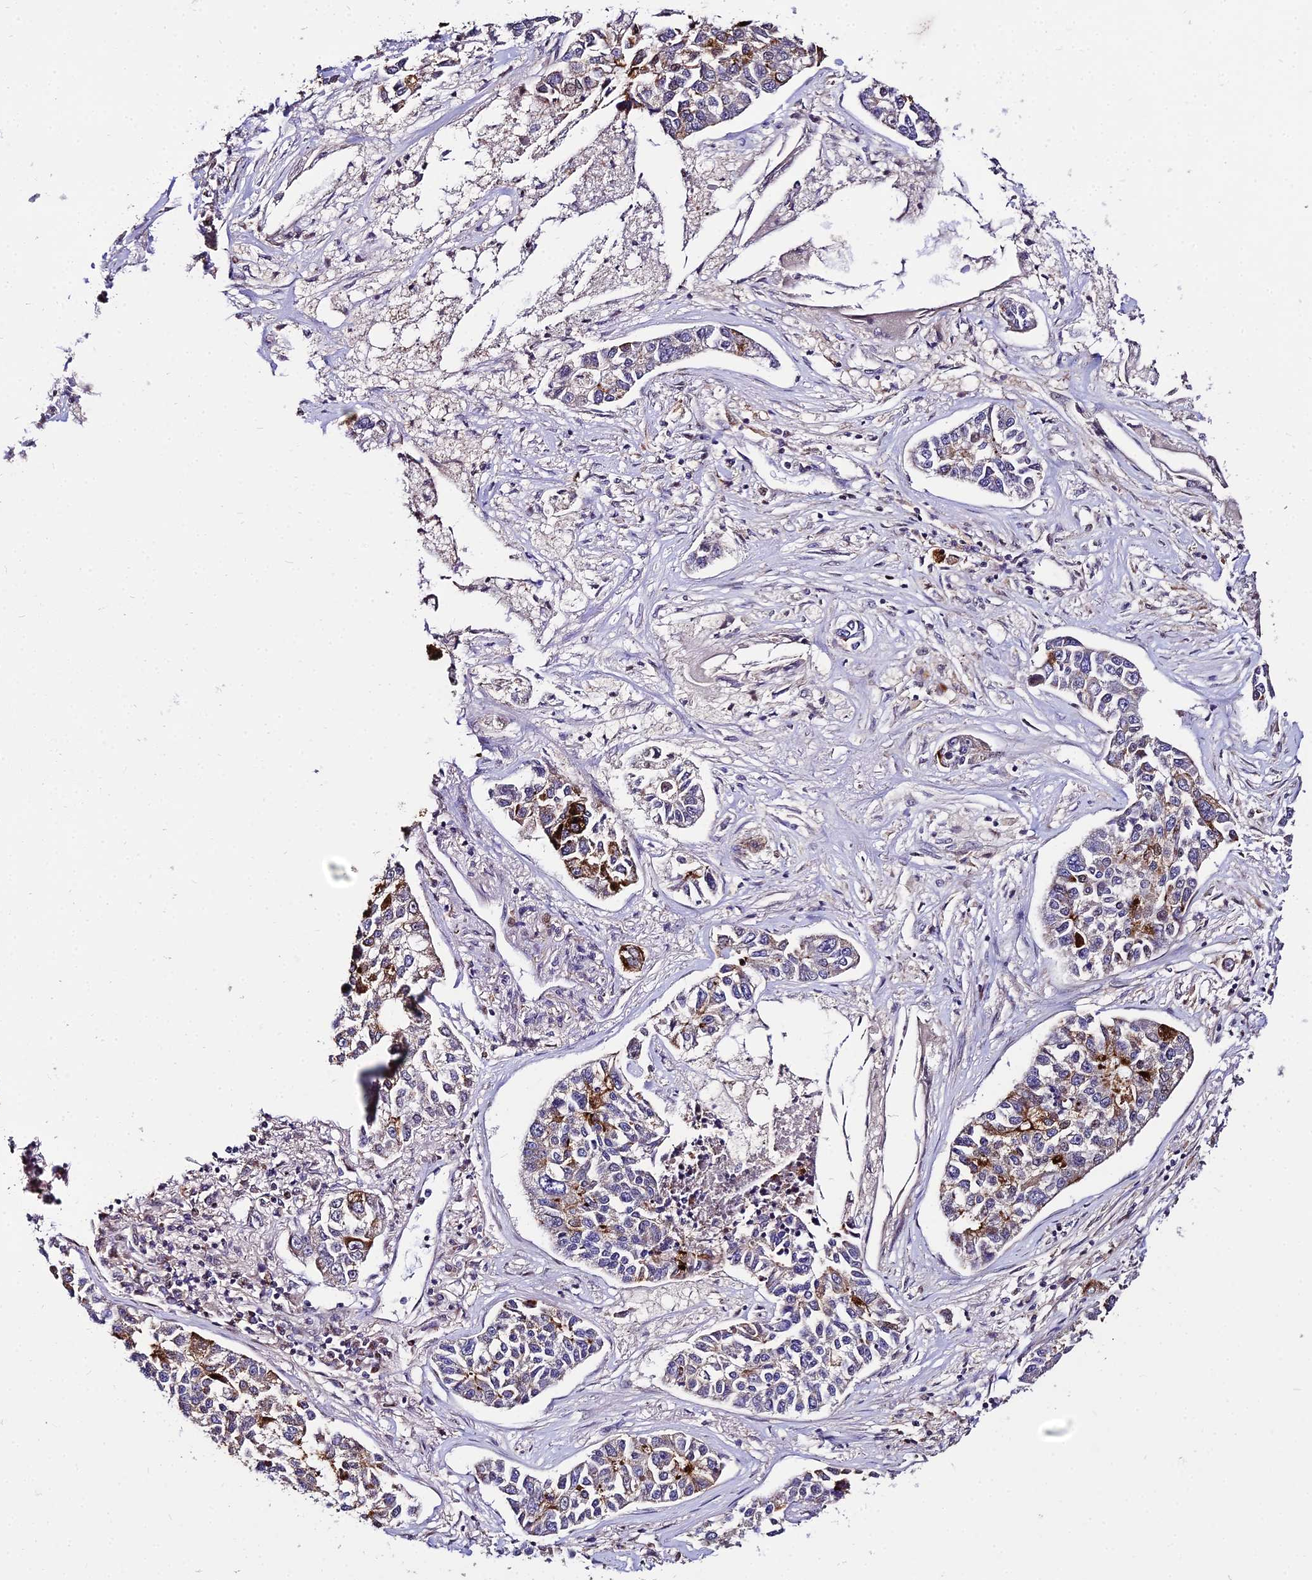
{"staining": {"intensity": "strong", "quantity": "25%-75%", "location": "cytoplasmic/membranous,nuclear"}, "tissue": "lung cancer", "cell_type": "Tumor cells", "image_type": "cancer", "snomed": [{"axis": "morphology", "description": "Adenocarcinoma, NOS"}, {"axis": "topography", "description": "Lung"}], "caption": "IHC (DAB (3,3'-diaminobenzidine)) staining of adenocarcinoma (lung) demonstrates strong cytoplasmic/membranous and nuclear protein staining in approximately 25%-75% of tumor cells.", "gene": "CIB3", "patient": {"sex": "male", "age": 49}}